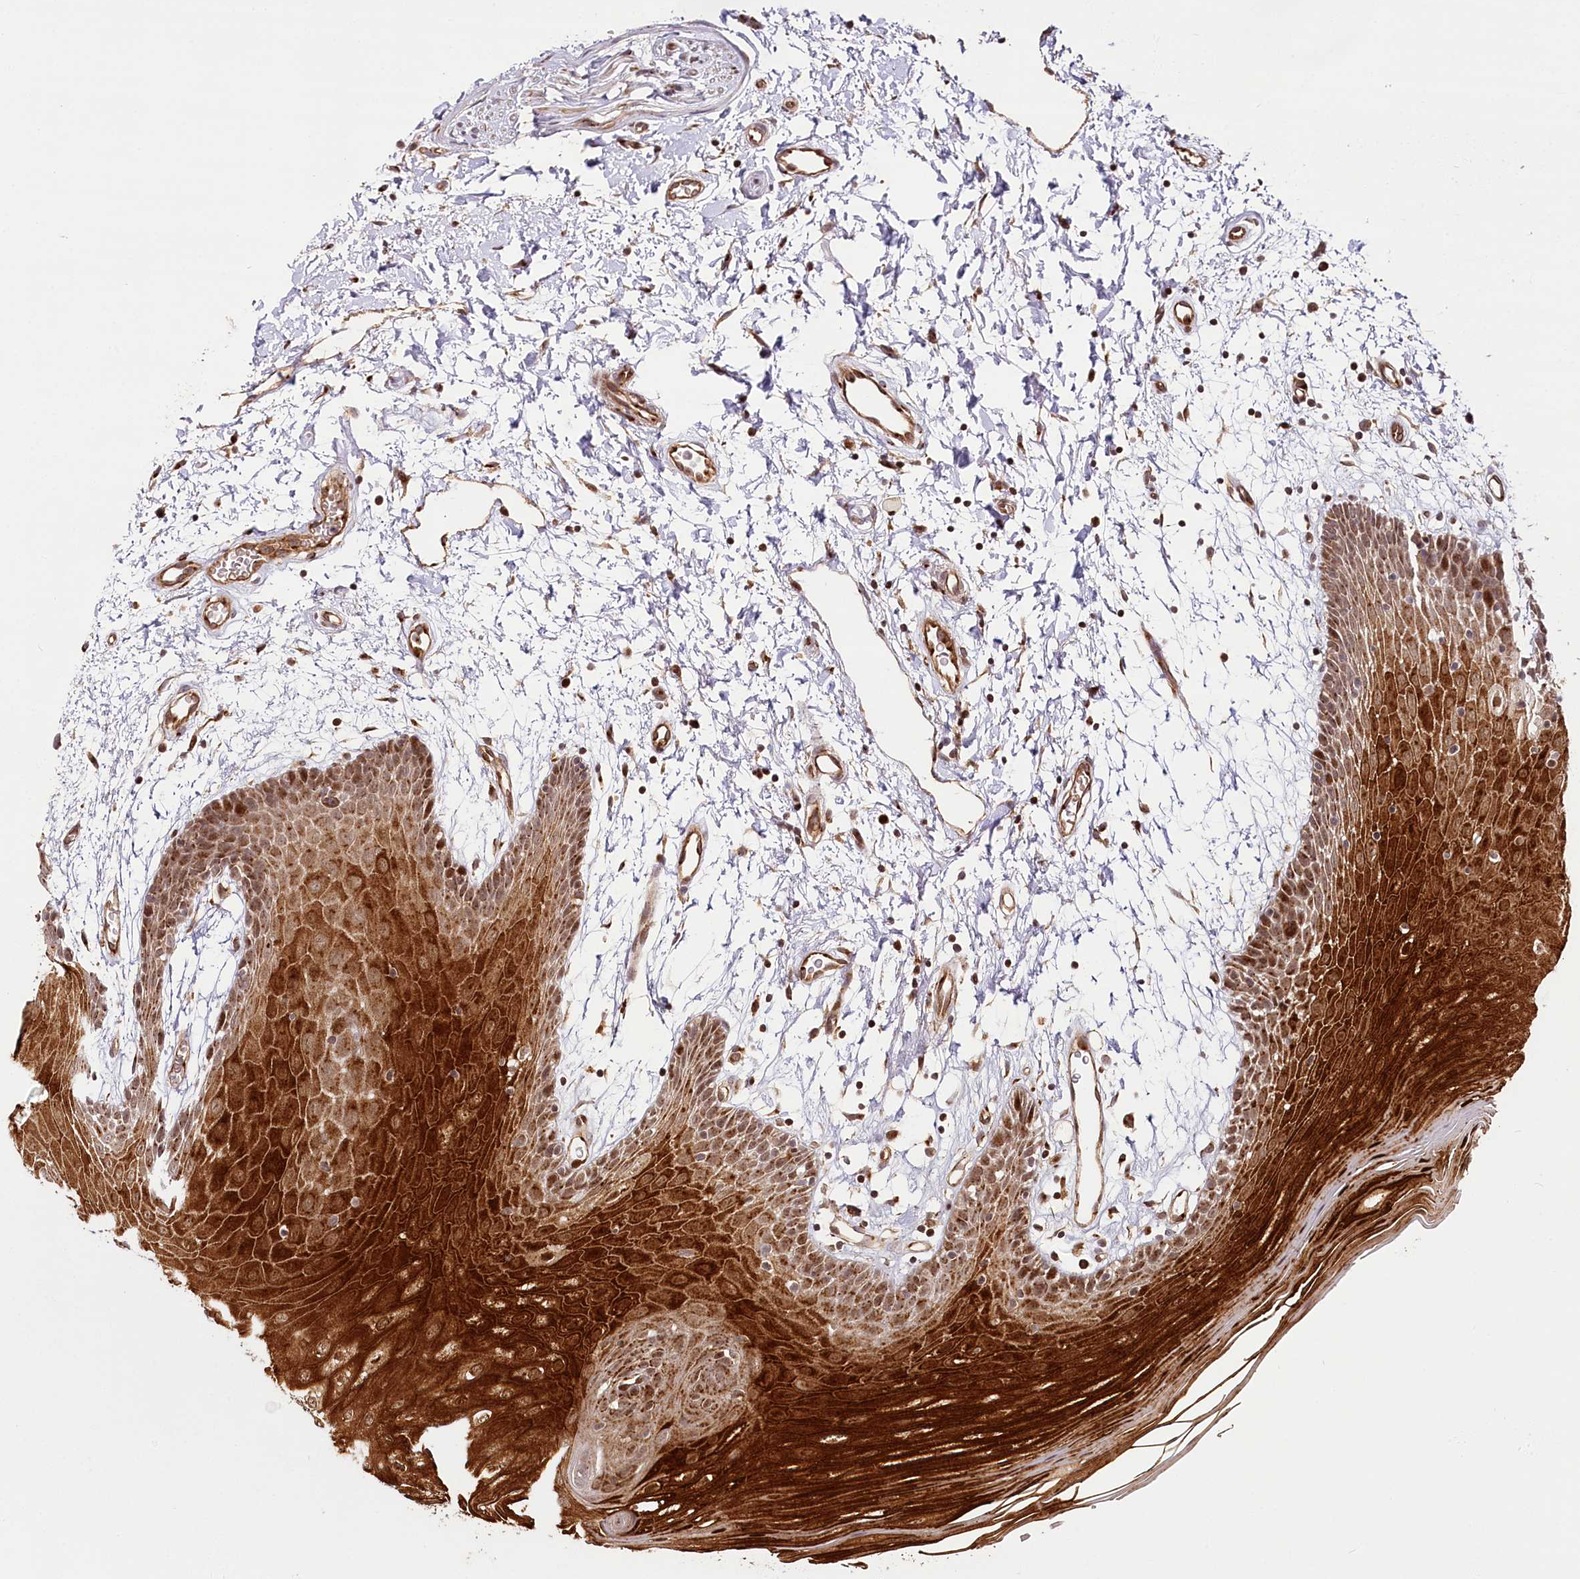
{"staining": {"intensity": "strong", "quantity": ">75%", "location": "cytoplasmic/membranous,nuclear"}, "tissue": "oral mucosa", "cell_type": "Squamous epithelial cells", "image_type": "normal", "snomed": [{"axis": "morphology", "description": "Normal tissue, NOS"}, {"axis": "topography", "description": "Skeletal muscle"}, {"axis": "topography", "description": "Oral tissue"}, {"axis": "topography", "description": "Salivary gland"}, {"axis": "topography", "description": "Peripheral nerve tissue"}], "caption": "Human oral mucosa stained with a brown dye reveals strong cytoplasmic/membranous,nuclear positive expression in about >75% of squamous epithelial cells.", "gene": "COPG1", "patient": {"sex": "male", "age": 54}}